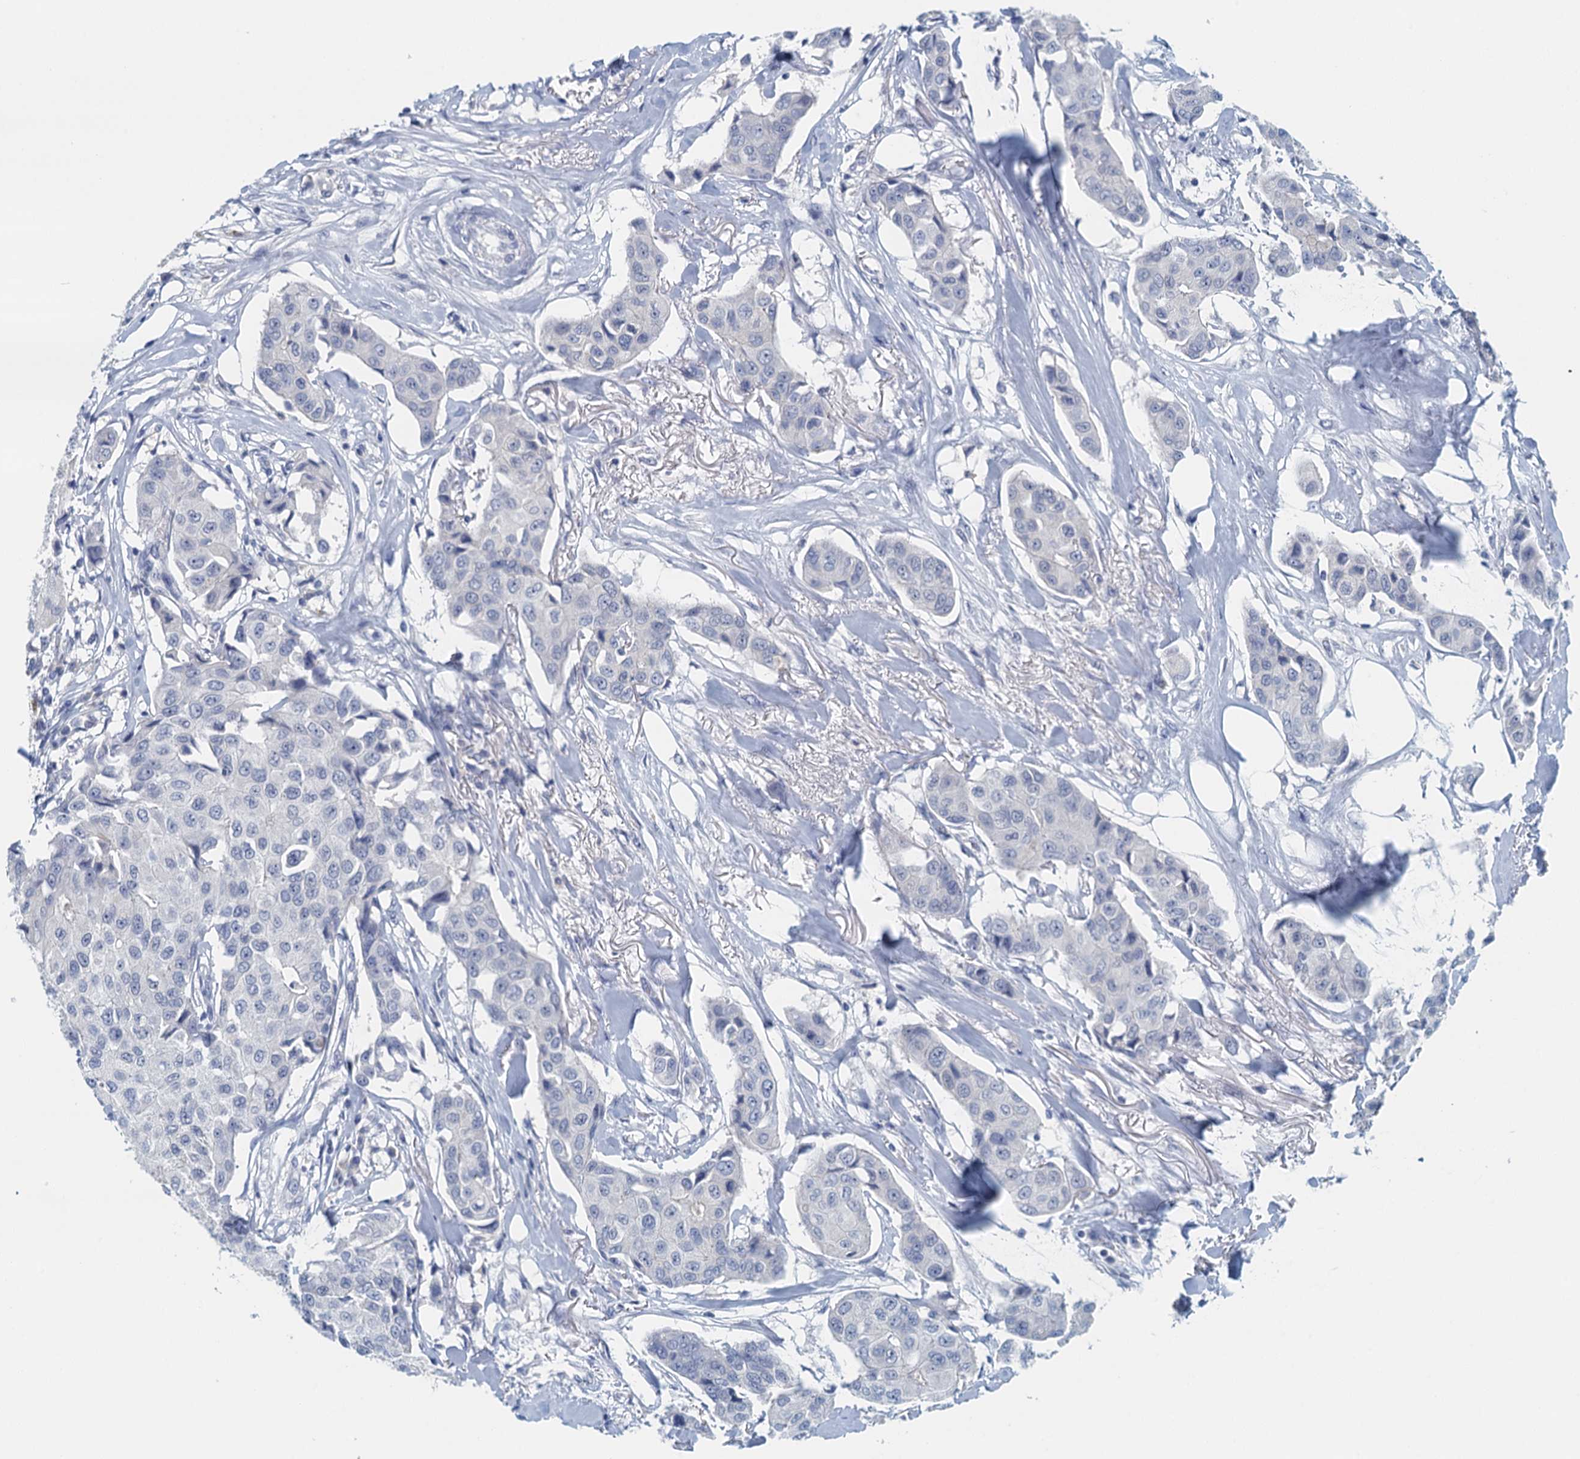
{"staining": {"intensity": "negative", "quantity": "none", "location": "none"}, "tissue": "breast cancer", "cell_type": "Tumor cells", "image_type": "cancer", "snomed": [{"axis": "morphology", "description": "Duct carcinoma"}, {"axis": "topography", "description": "Breast"}], "caption": "A photomicrograph of human breast cancer is negative for staining in tumor cells.", "gene": "NUBP2", "patient": {"sex": "female", "age": 80}}